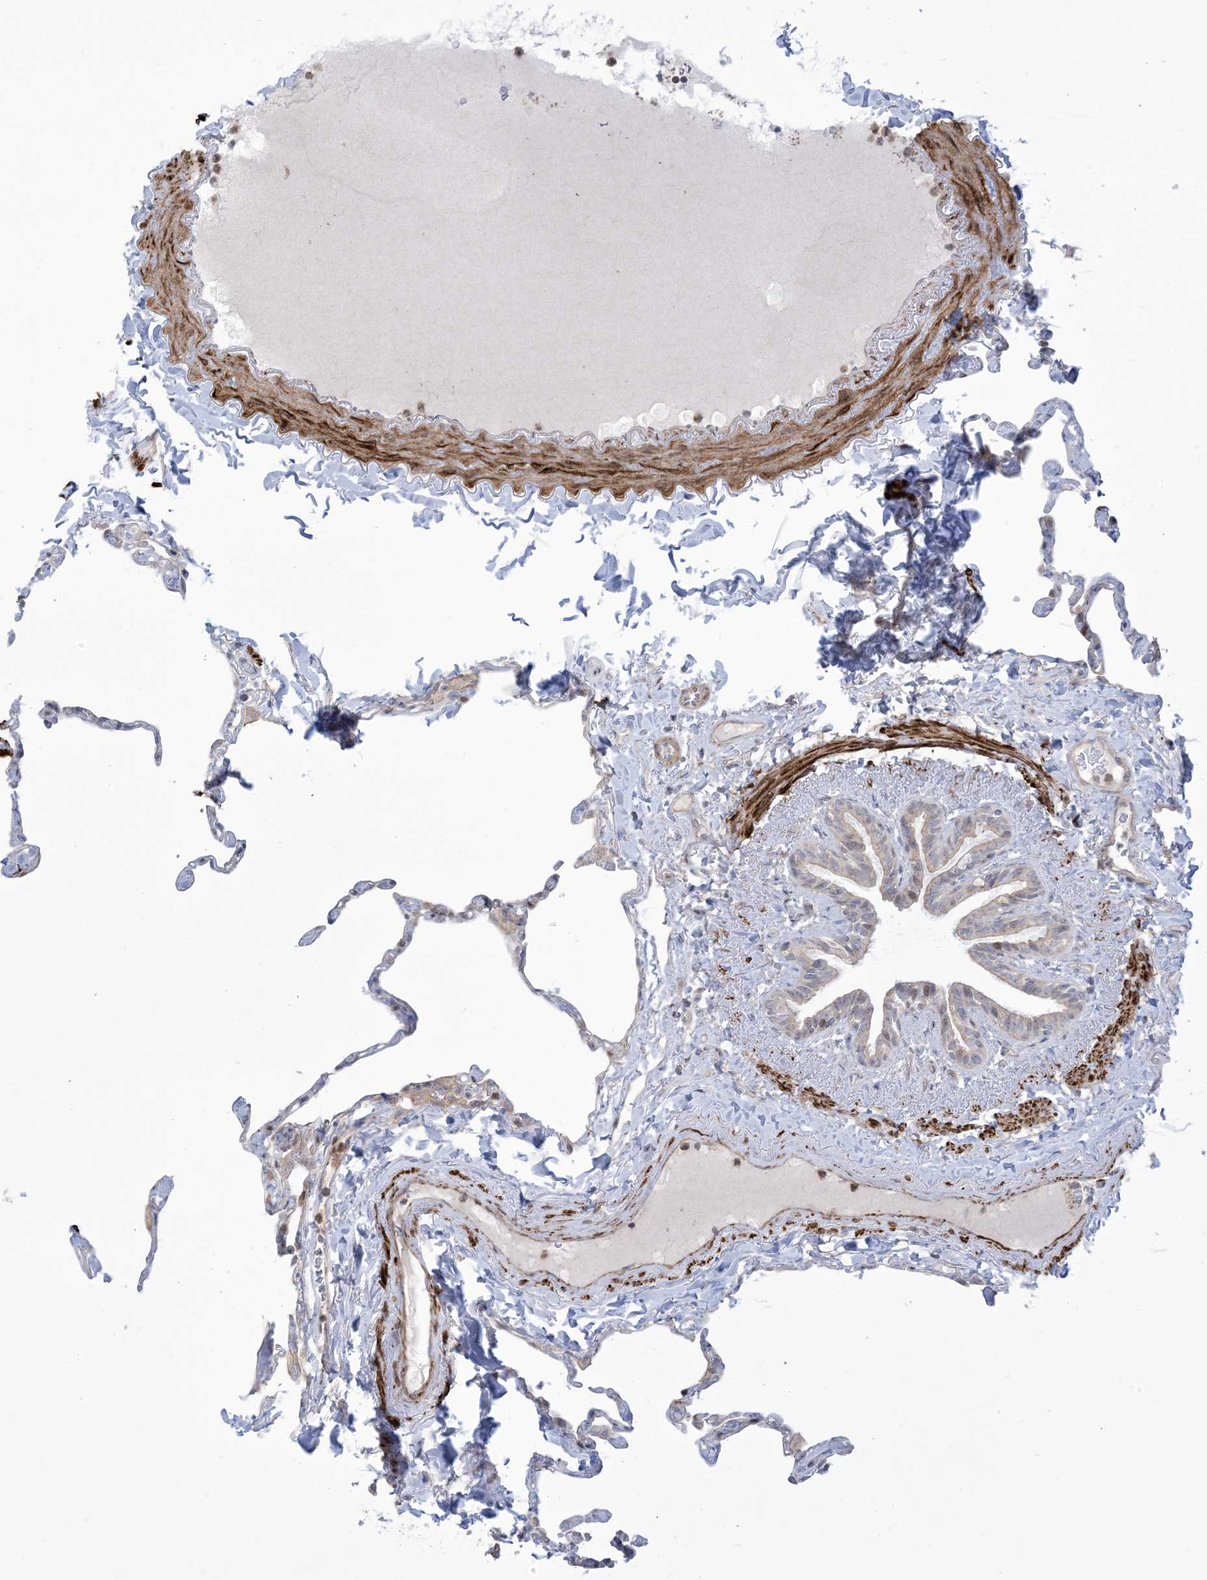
{"staining": {"intensity": "negative", "quantity": "none", "location": "none"}, "tissue": "lung", "cell_type": "Alveolar cells", "image_type": "normal", "snomed": [{"axis": "morphology", "description": "Normal tissue, NOS"}, {"axis": "topography", "description": "Lung"}], "caption": "High power microscopy histopathology image of an immunohistochemistry (IHC) photomicrograph of unremarkable lung, revealing no significant positivity in alveolar cells.", "gene": "AFTPH", "patient": {"sex": "male", "age": 65}}